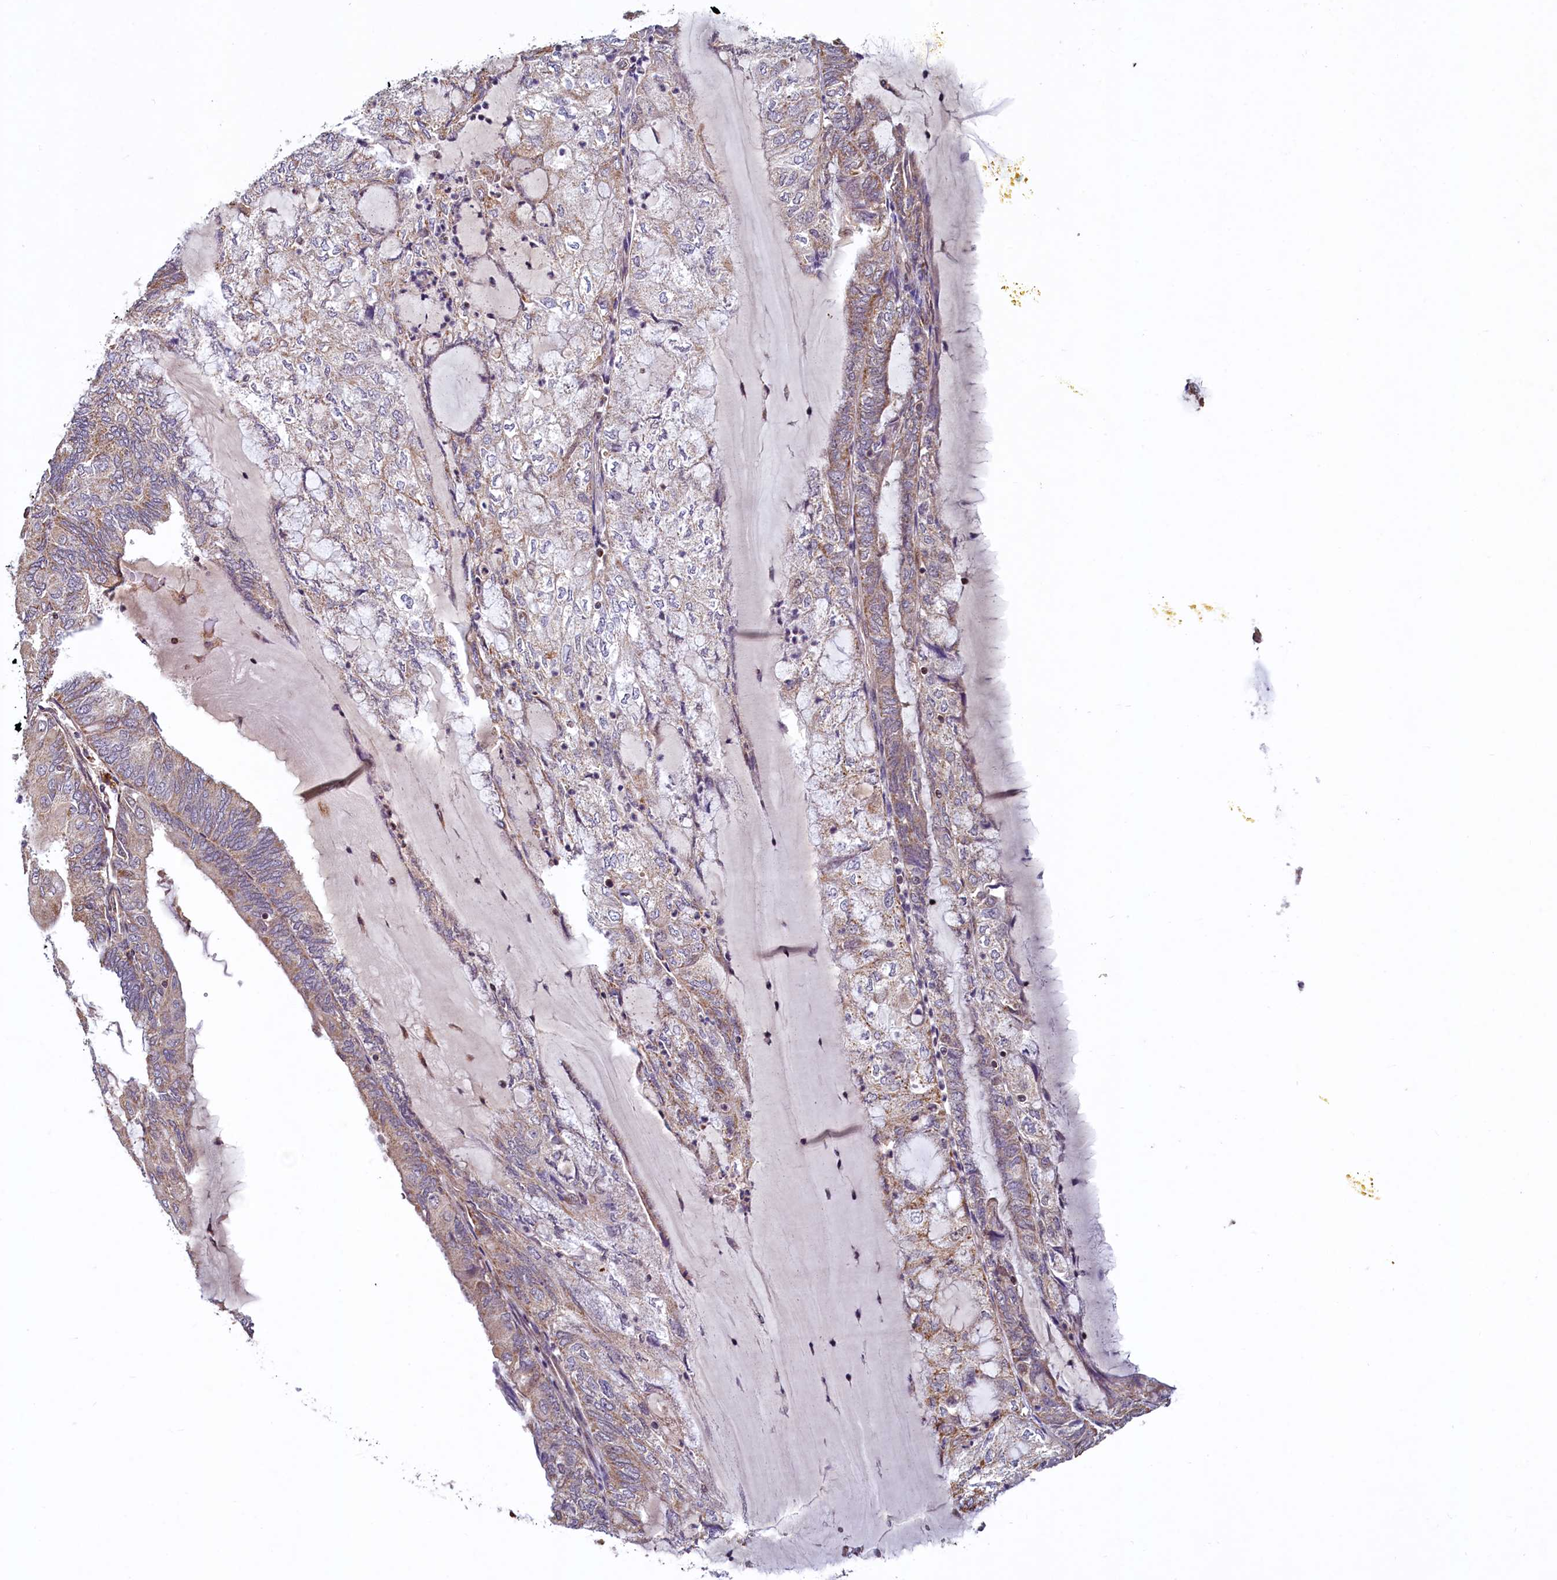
{"staining": {"intensity": "moderate", "quantity": "25%-75%", "location": "cytoplasmic/membranous"}, "tissue": "endometrial cancer", "cell_type": "Tumor cells", "image_type": "cancer", "snomed": [{"axis": "morphology", "description": "Adenocarcinoma, NOS"}, {"axis": "topography", "description": "Endometrium"}], "caption": "A micrograph of endometrial cancer stained for a protein exhibits moderate cytoplasmic/membranous brown staining in tumor cells.", "gene": "ZNF577", "patient": {"sex": "female", "age": 81}}